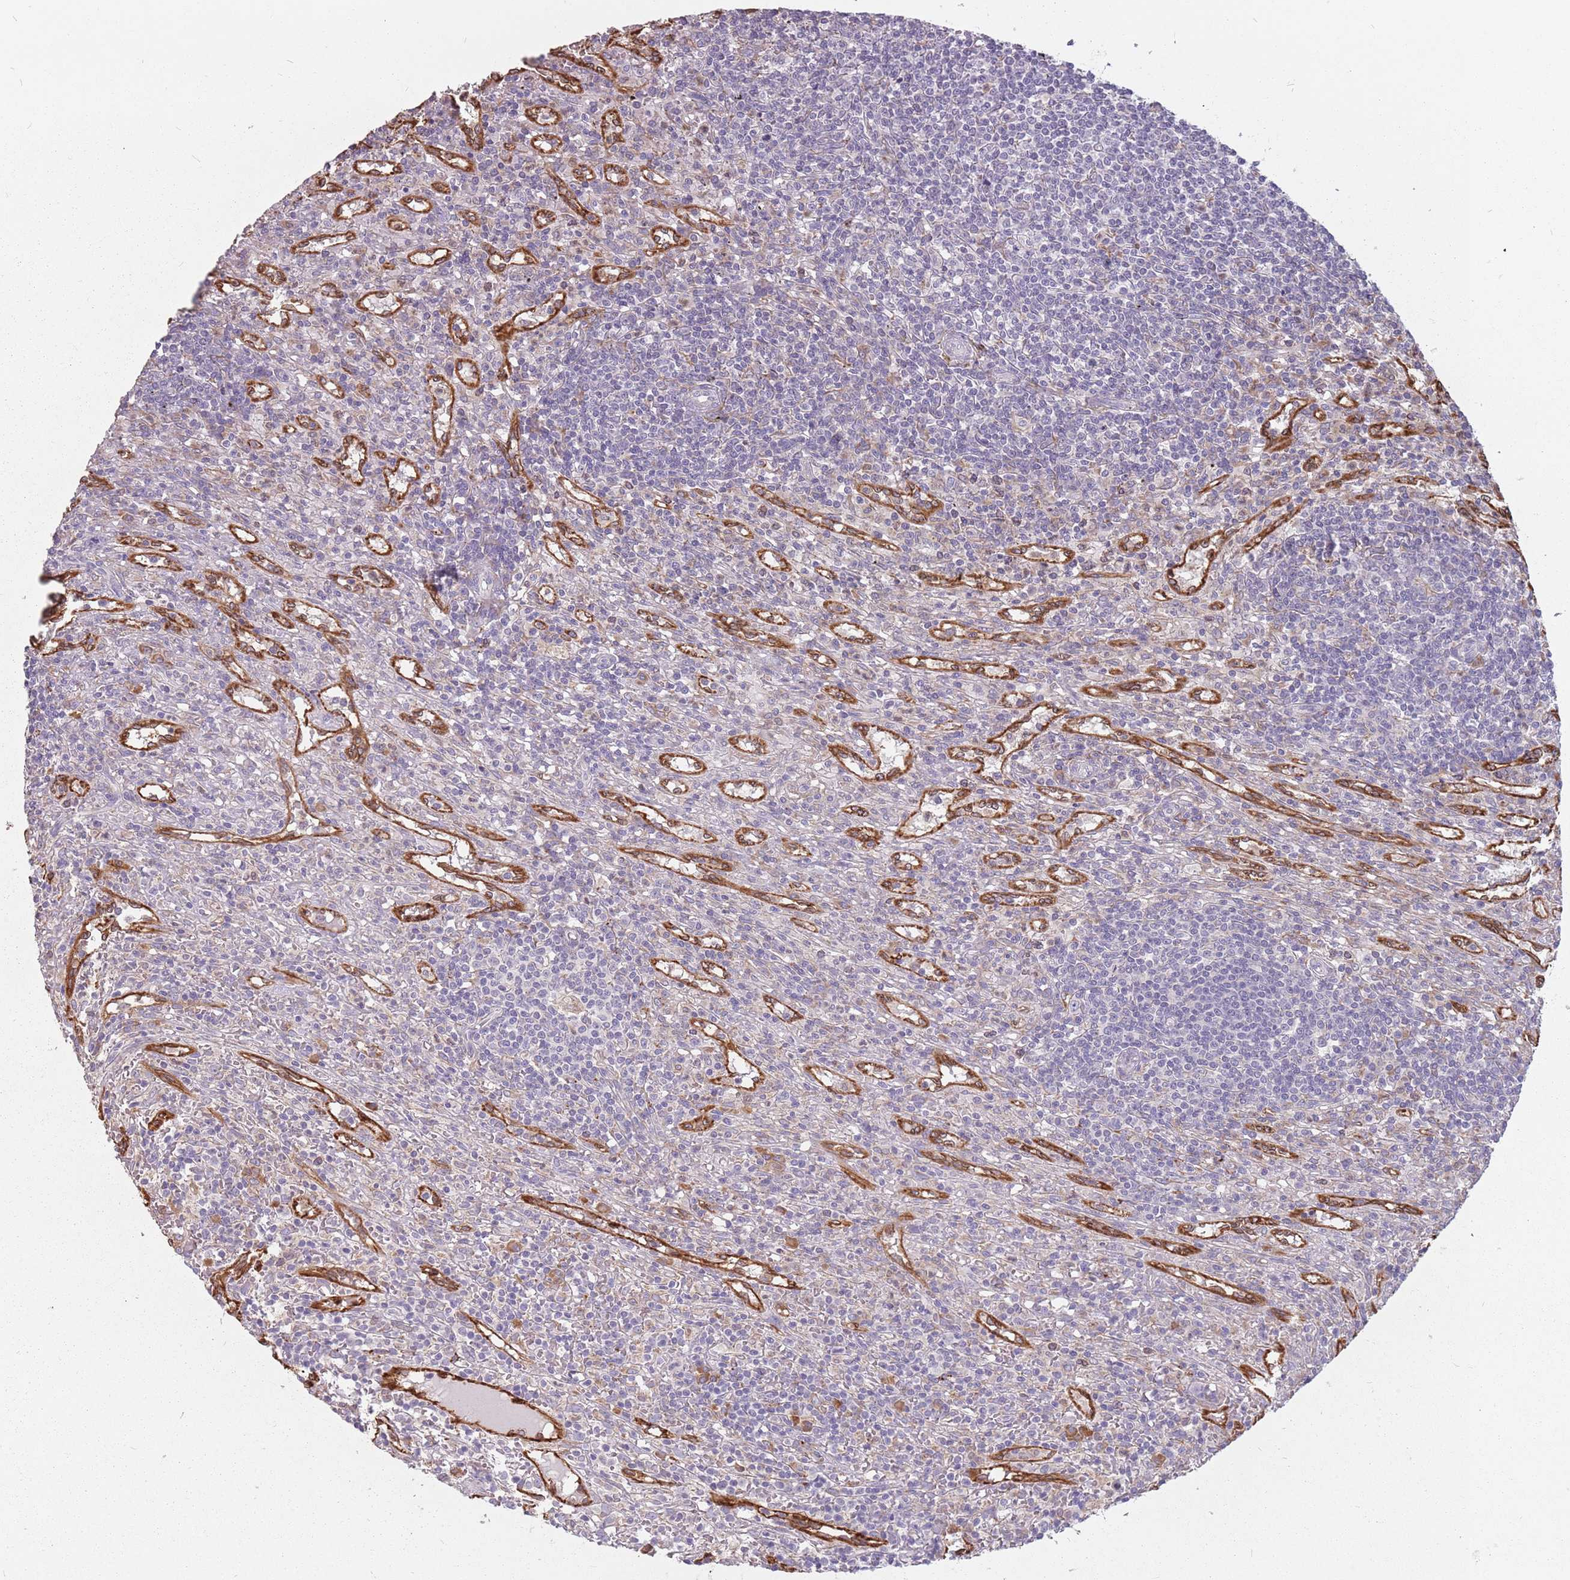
{"staining": {"intensity": "negative", "quantity": "none", "location": "none"}, "tissue": "lymphoma", "cell_type": "Tumor cells", "image_type": "cancer", "snomed": [{"axis": "morphology", "description": "Malignant lymphoma, non-Hodgkin's type, Low grade"}, {"axis": "topography", "description": "Spleen"}], "caption": "The histopathology image demonstrates no staining of tumor cells in lymphoma.", "gene": "RPS9", "patient": {"sex": "male", "age": 76}}